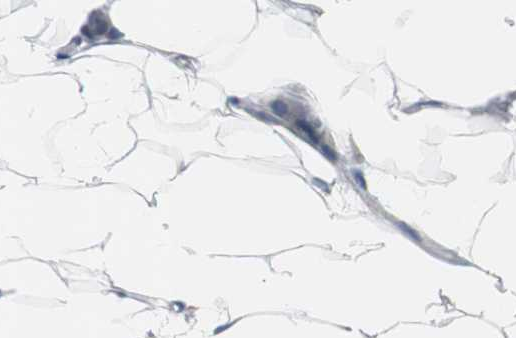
{"staining": {"intensity": "negative", "quantity": "none", "location": "none"}, "tissue": "adipose tissue", "cell_type": "Adipocytes", "image_type": "normal", "snomed": [{"axis": "morphology", "description": "Normal tissue, NOS"}, {"axis": "topography", "description": "Breast"}, {"axis": "topography", "description": "Adipose tissue"}], "caption": "This is a histopathology image of immunohistochemistry staining of normal adipose tissue, which shows no positivity in adipocytes.", "gene": "BRAF", "patient": {"sex": "female", "age": 25}}